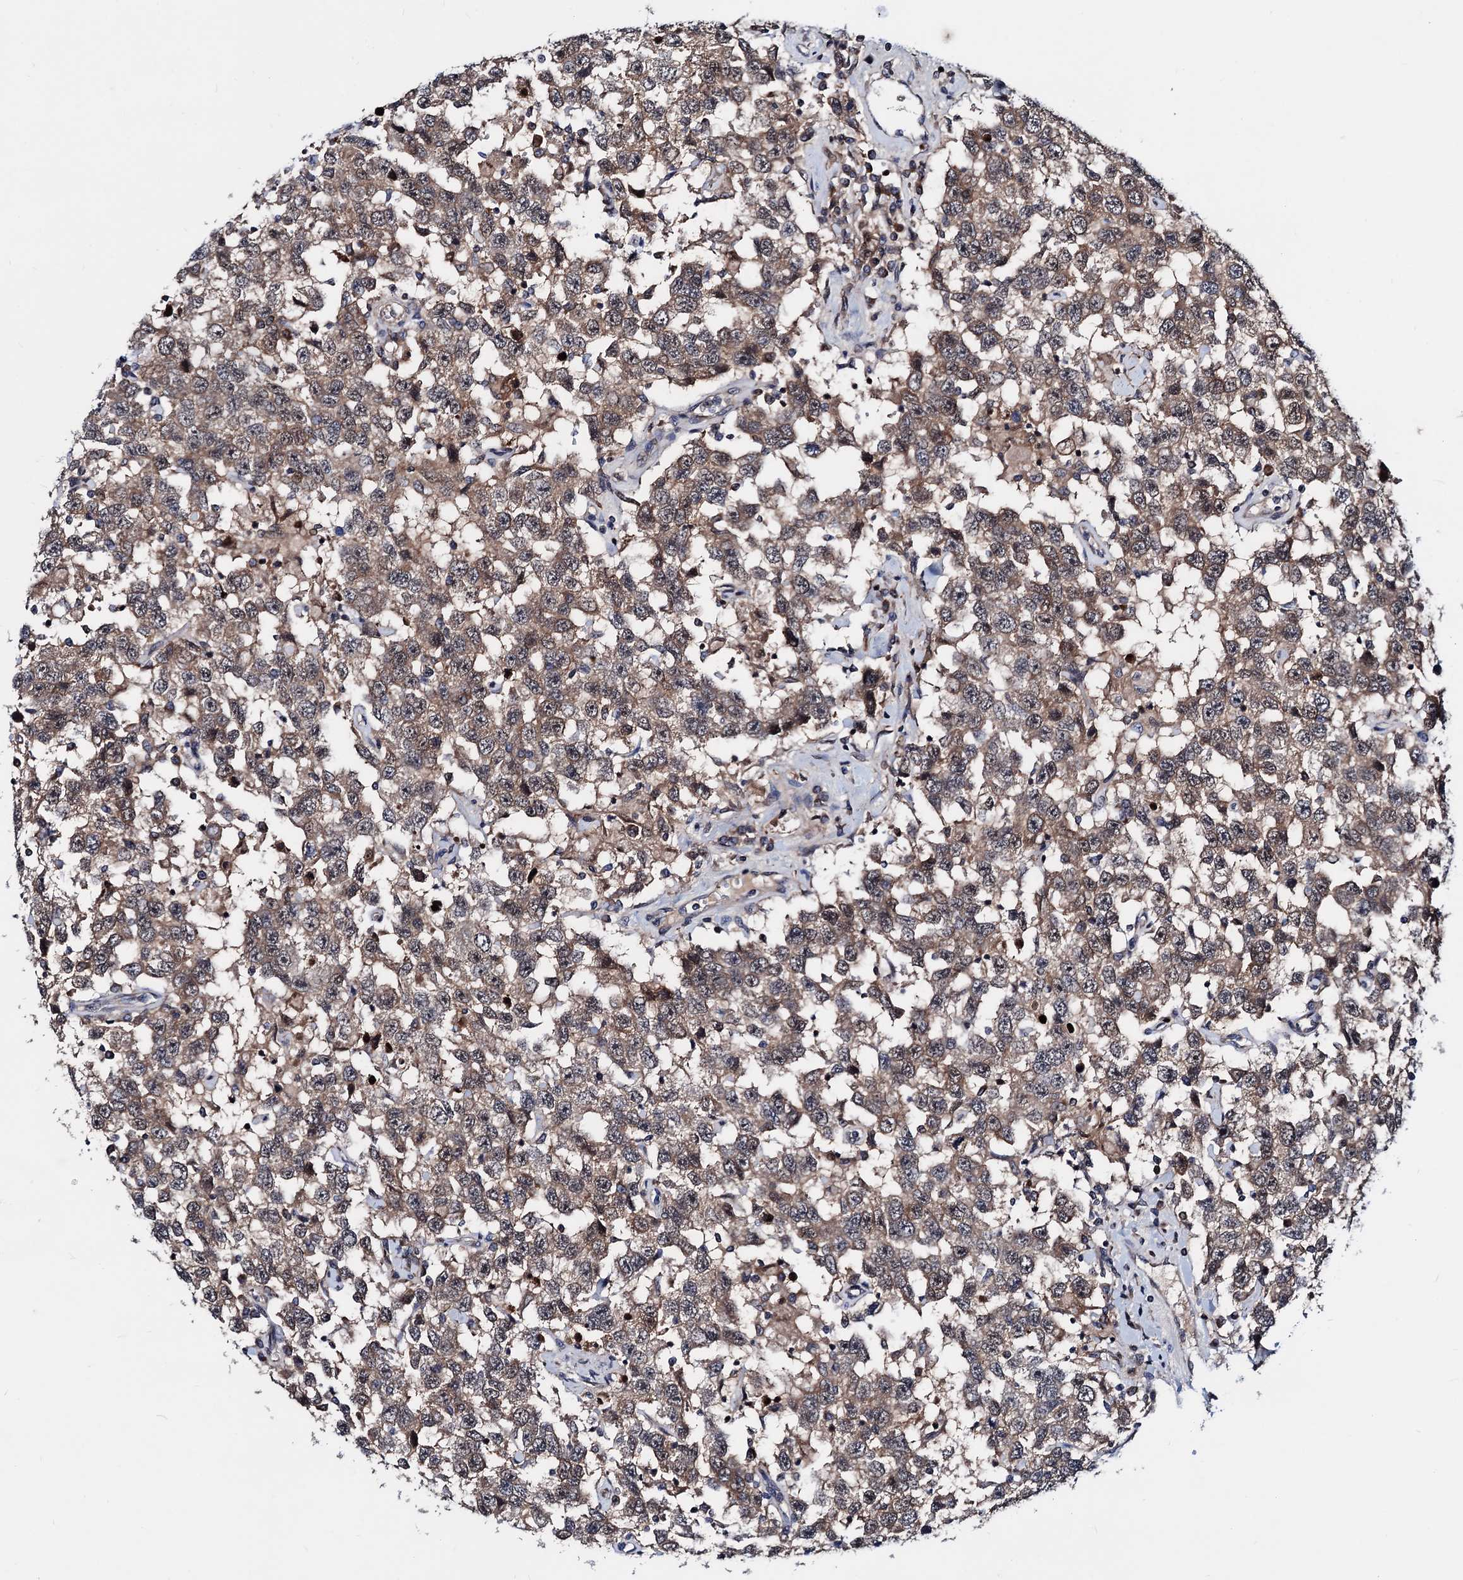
{"staining": {"intensity": "moderate", "quantity": ">75%", "location": "cytoplasmic/membranous"}, "tissue": "testis cancer", "cell_type": "Tumor cells", "image_type": "cancer", "snomed": [{"axis": "morphology", "description": "Seminoma, NOS"}, {"axis": "topography", "description": "Testis"}], "caption": "Testis cancer (seminoma) was stained to show a protein in brown. There is medium levels of moderate cytoplasmic/membranous positivity in approximately >75% of tumor cells. The protein is shown in brown color, while the nuclei are stained blue.", "gene": "COA4", "patient": {"sex": "male", "age": 41}}